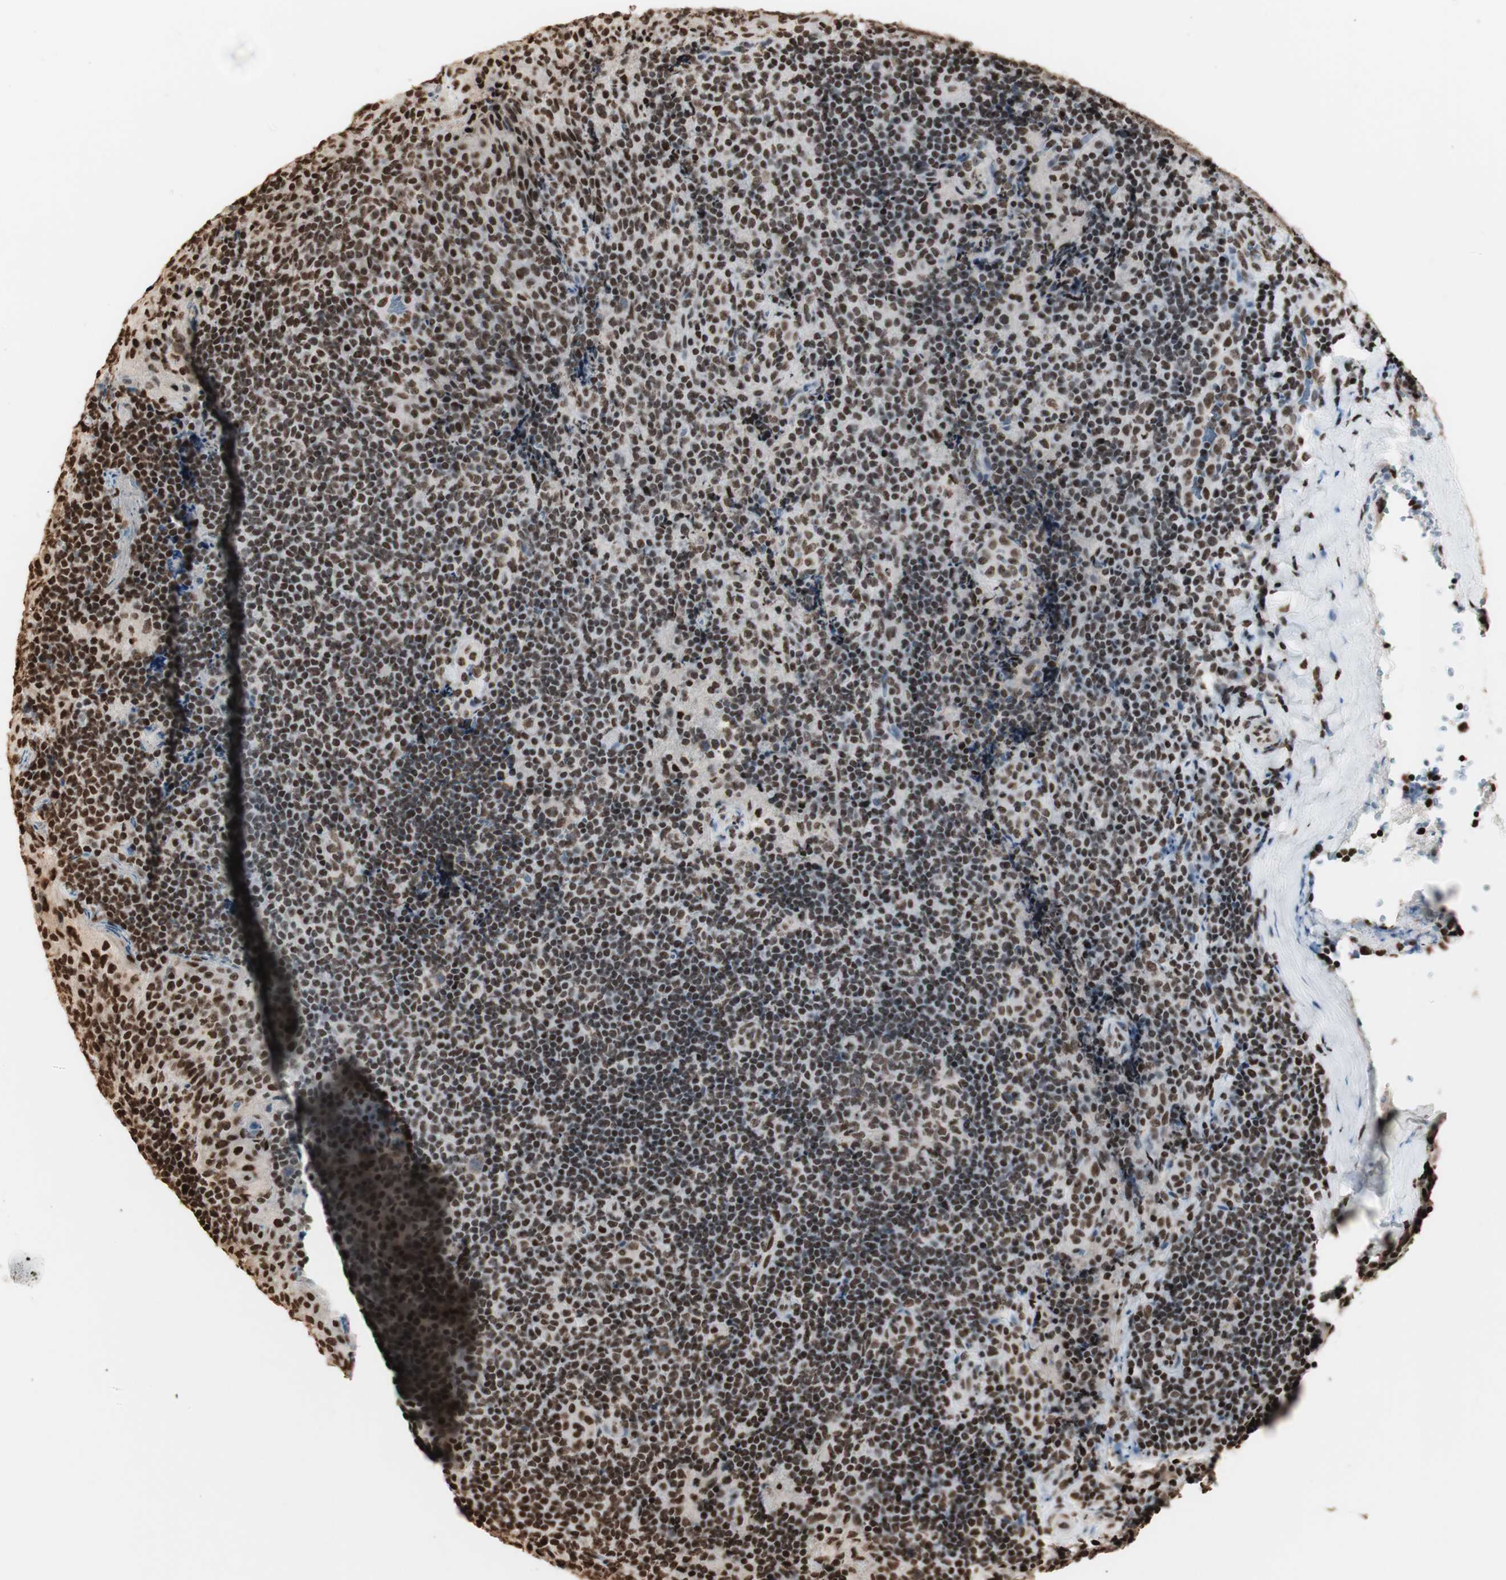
{"staining": {"intensity": "moderate", "quantity": ">75%", "location": "nuclear"}, "tissue": "tonsil", "cell_type": "Germinal center cells", "image_type": "normal", "snomed": [{"axis": "morphology", "description": "Normal tissue, NOS"}, {"axis": "topography", "description": "Tonsil"}], "caption": "Immunohistochemistry (IHC) photomicrograph of normal tonsil stained for a protein (brown), which demonstrates medium levels of moderate nuclear expression in approximately >75% of germinal center cells.", "gene": "HNRNPA2B1", "patient": {"sex": "male", "age": 17}}